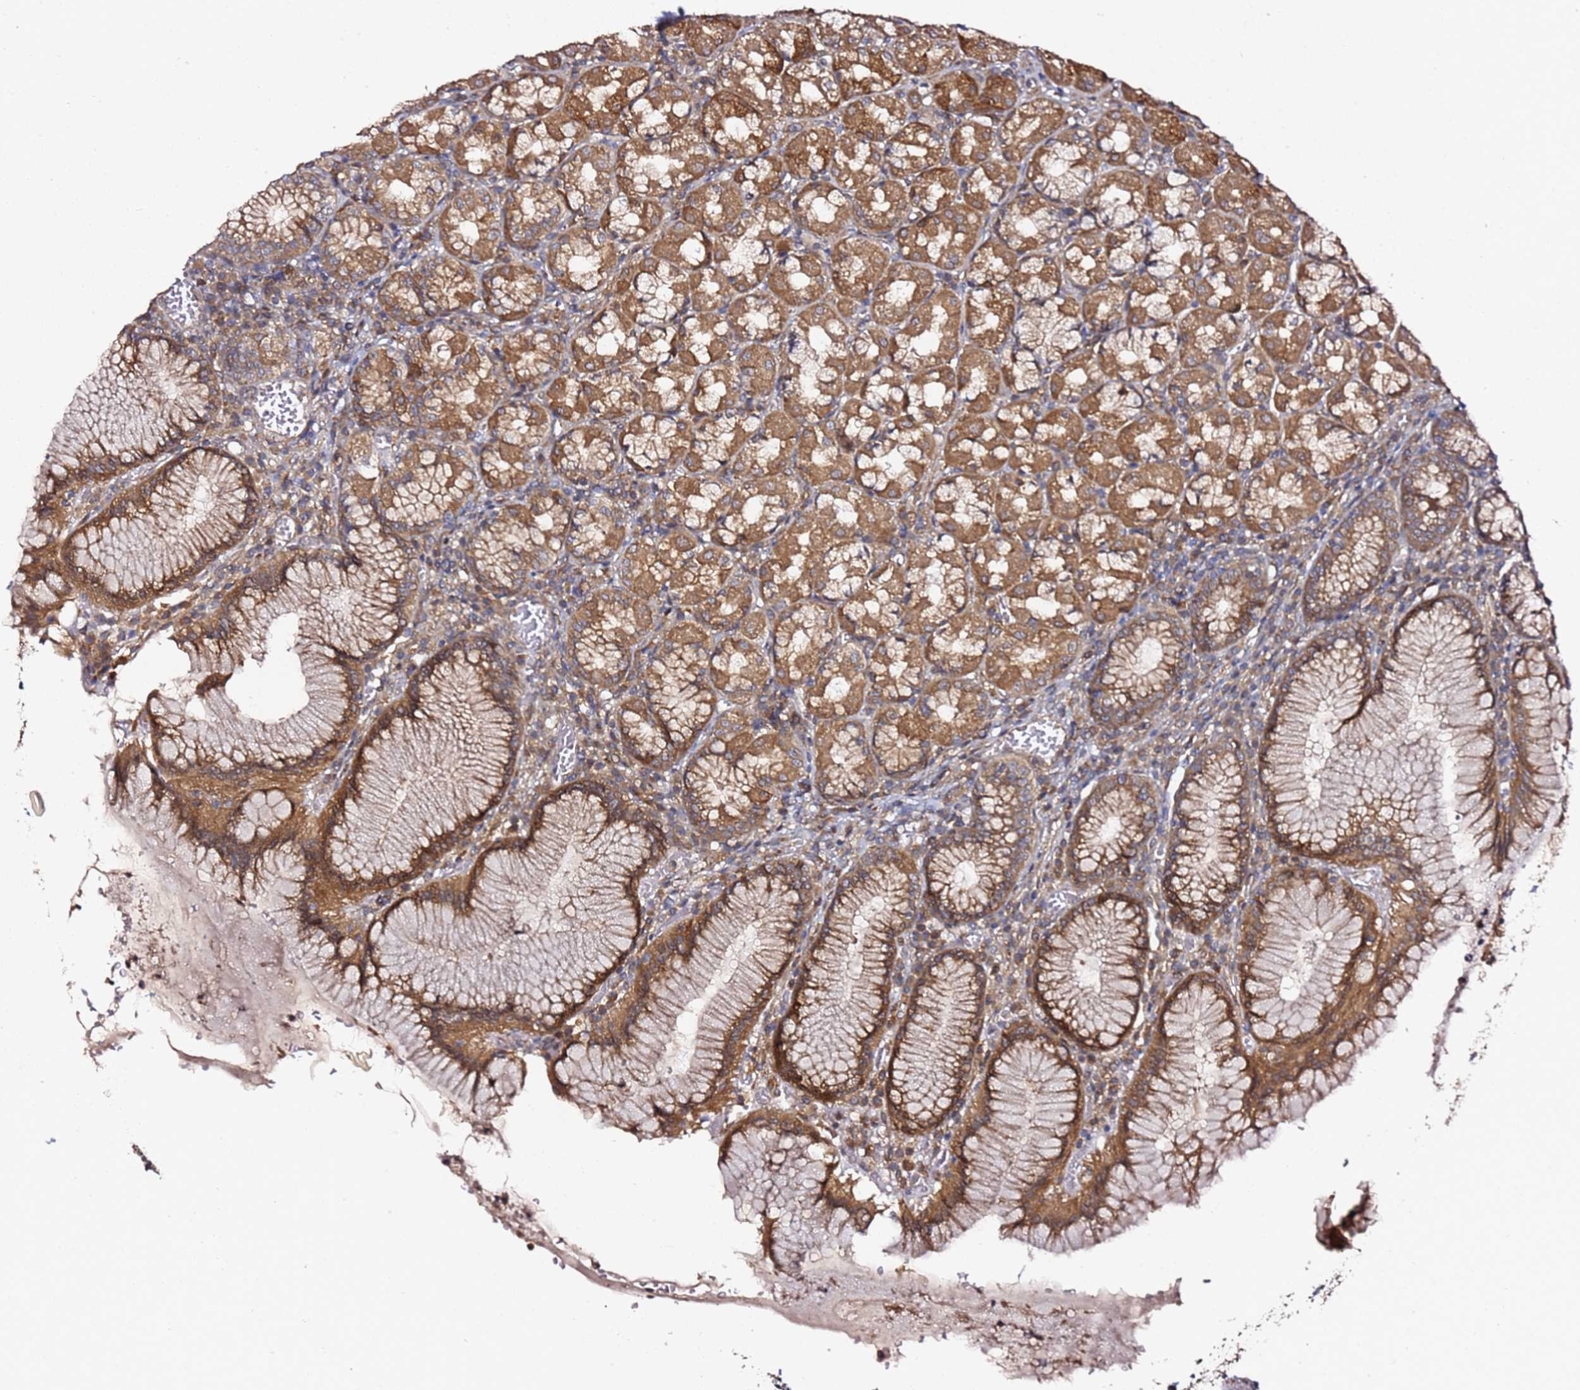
{"staining": {"intensity": "strong", "quantity": ">75%", "location": "cytoplasmic/membranous"}, "tissue": "stomach", "cell_type": "Glandular cells", "image_type": "normal", "snomed": [{"axis": "morphology", "description": "Normal tissue, NOS"}, {"axis": "topography", "description": "Stomach"}], "caption": "DAB (3,3'-diaminobenzidine) immunohistochemical staining of unremarkable human stomach displays strong cytoplasmic/membranous protein expression in about >75% of glandular cells.", "gene": "PRKAB2", "patient": {"sex": "male", "age": 55}}